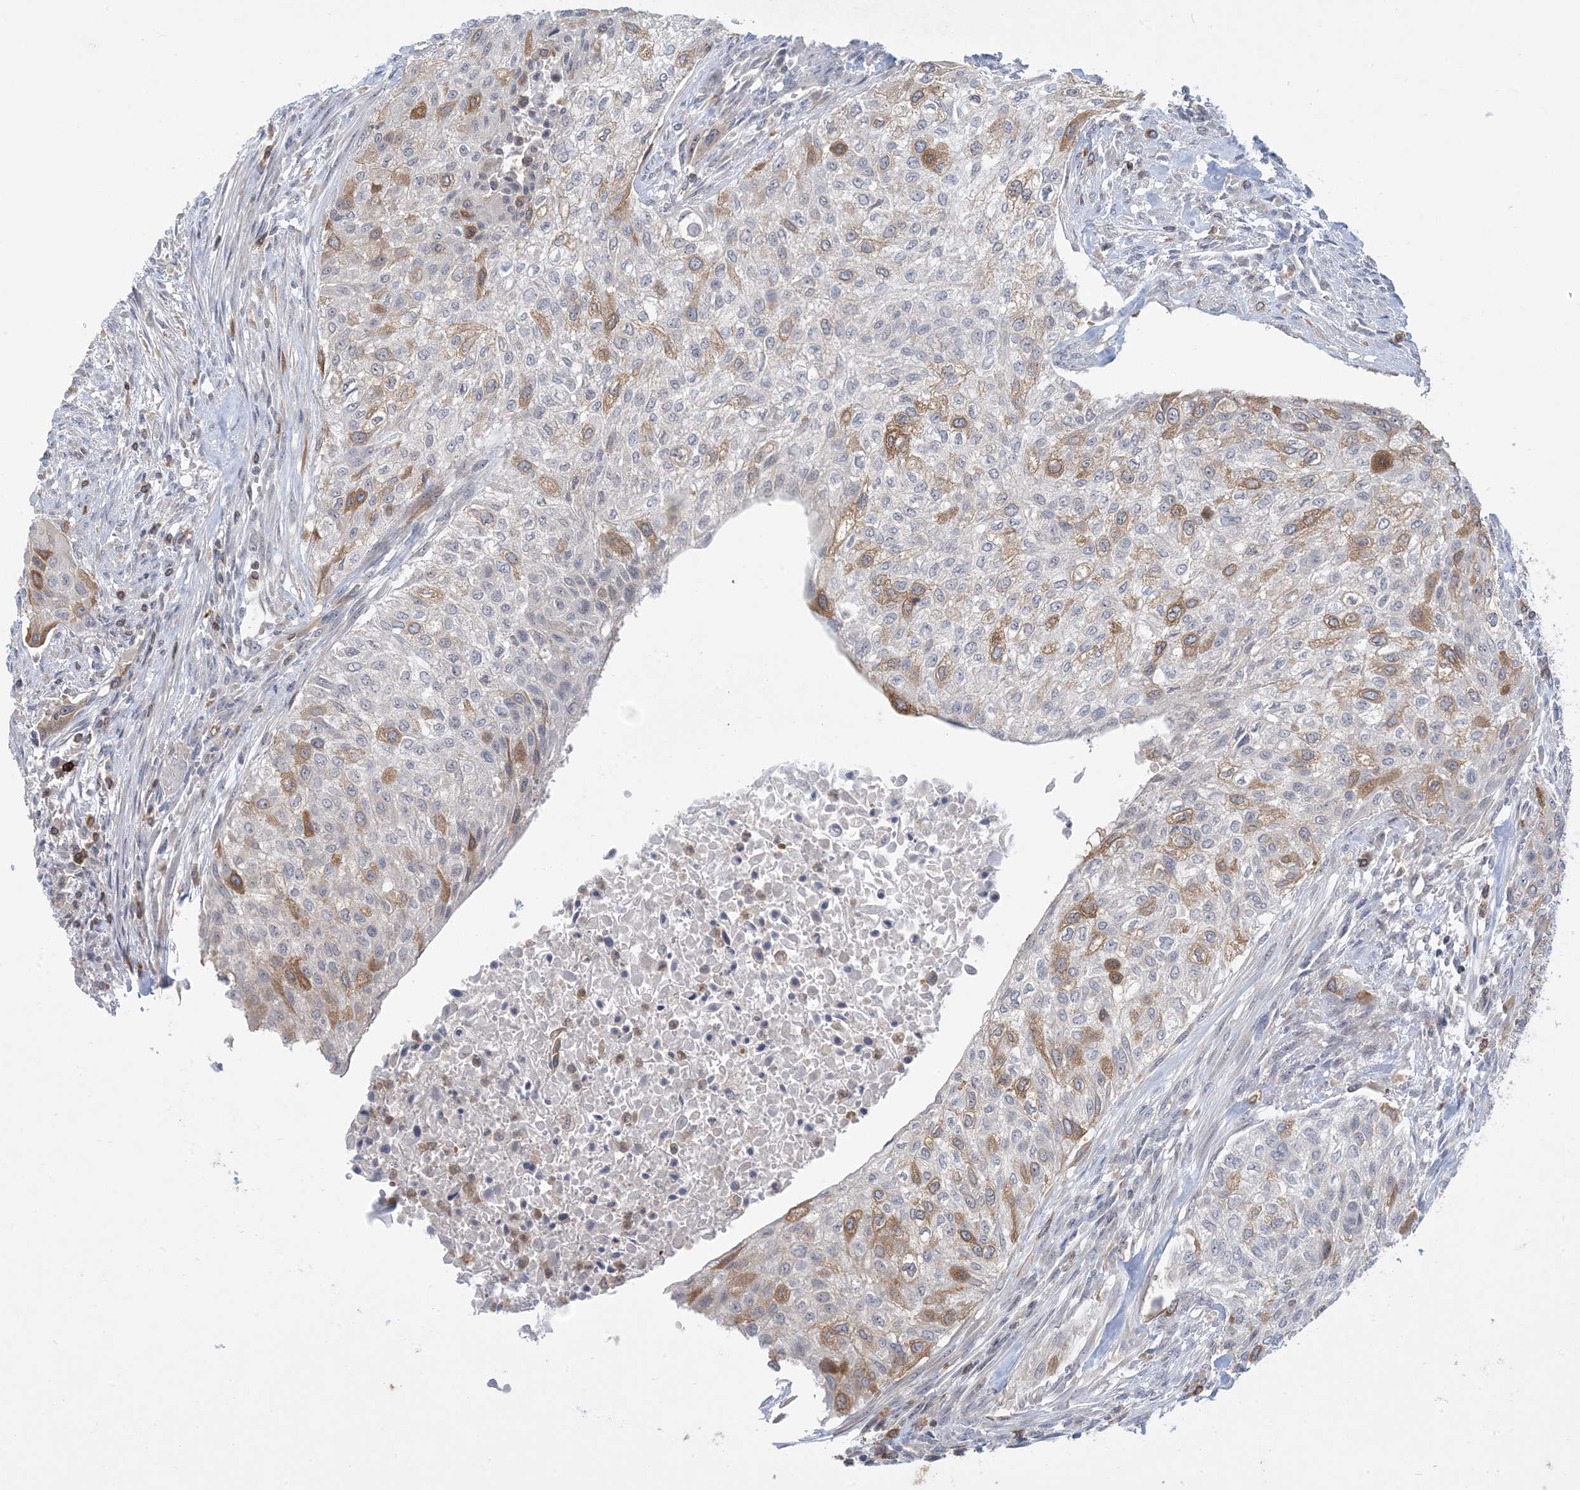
{"staining": {"intensity": "moderate", "quantity": "25%-75%", "location": "cytoplasmic/membranous"}, "tissue": "urothelial cancer", "cell_type": "Tumor cells", "image_type": "cancer", "snomed": [{"axis": "morphology", "description": "Urothelial carcinoma, High grade"}, {"axis": "topography", "description": "Urinary bladder"}], "caption": "Protein expression analysis of urothelial cancer exhibits moderate cytoplasmic/membranous positivity in about 25%-75% of tumor cells.", "gene": "AOC1", "patient": {"sex": "male", "age": 35}}